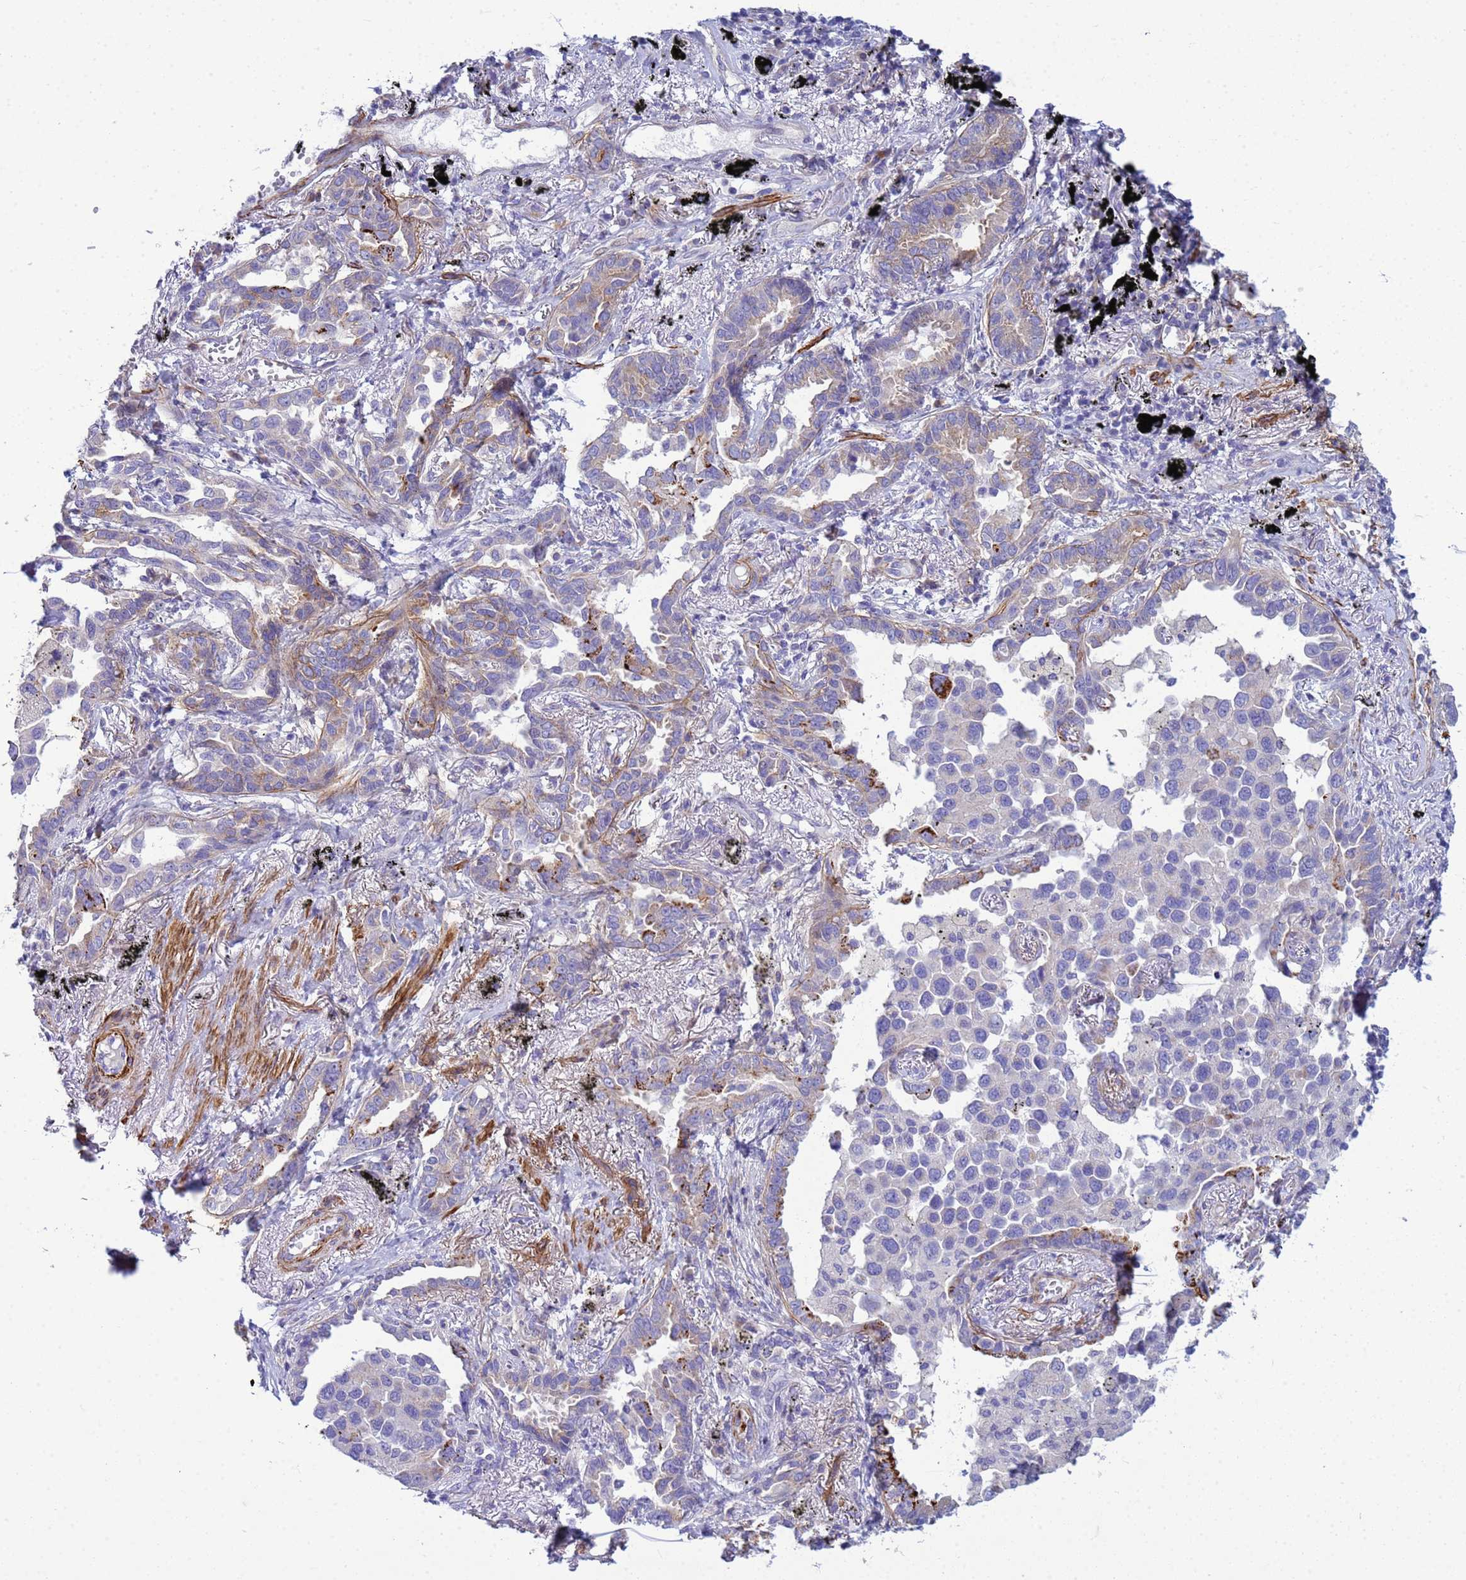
{"staining": {"intensity": "strong", "quantity": "<25%", "location": "cytoplasmic/membranous"}, "tissue": "lung cancer", "cell_type": "Tumor cells", "image_type": "cancer", "snomed": [{"axis": "morphology", "description": "Adenocarcinoma, NOS"}, {"axis": "topography", "description": "Lung"}], "caption": "Adenocarcinoma (lung) was stained to show a protein in brown. There is medium levels of strong cytoplasmic/membranous positivity in about <25% of tumor cells.", "gene": "P2RX7", "patient": {"sex": "male", "age": 67}}